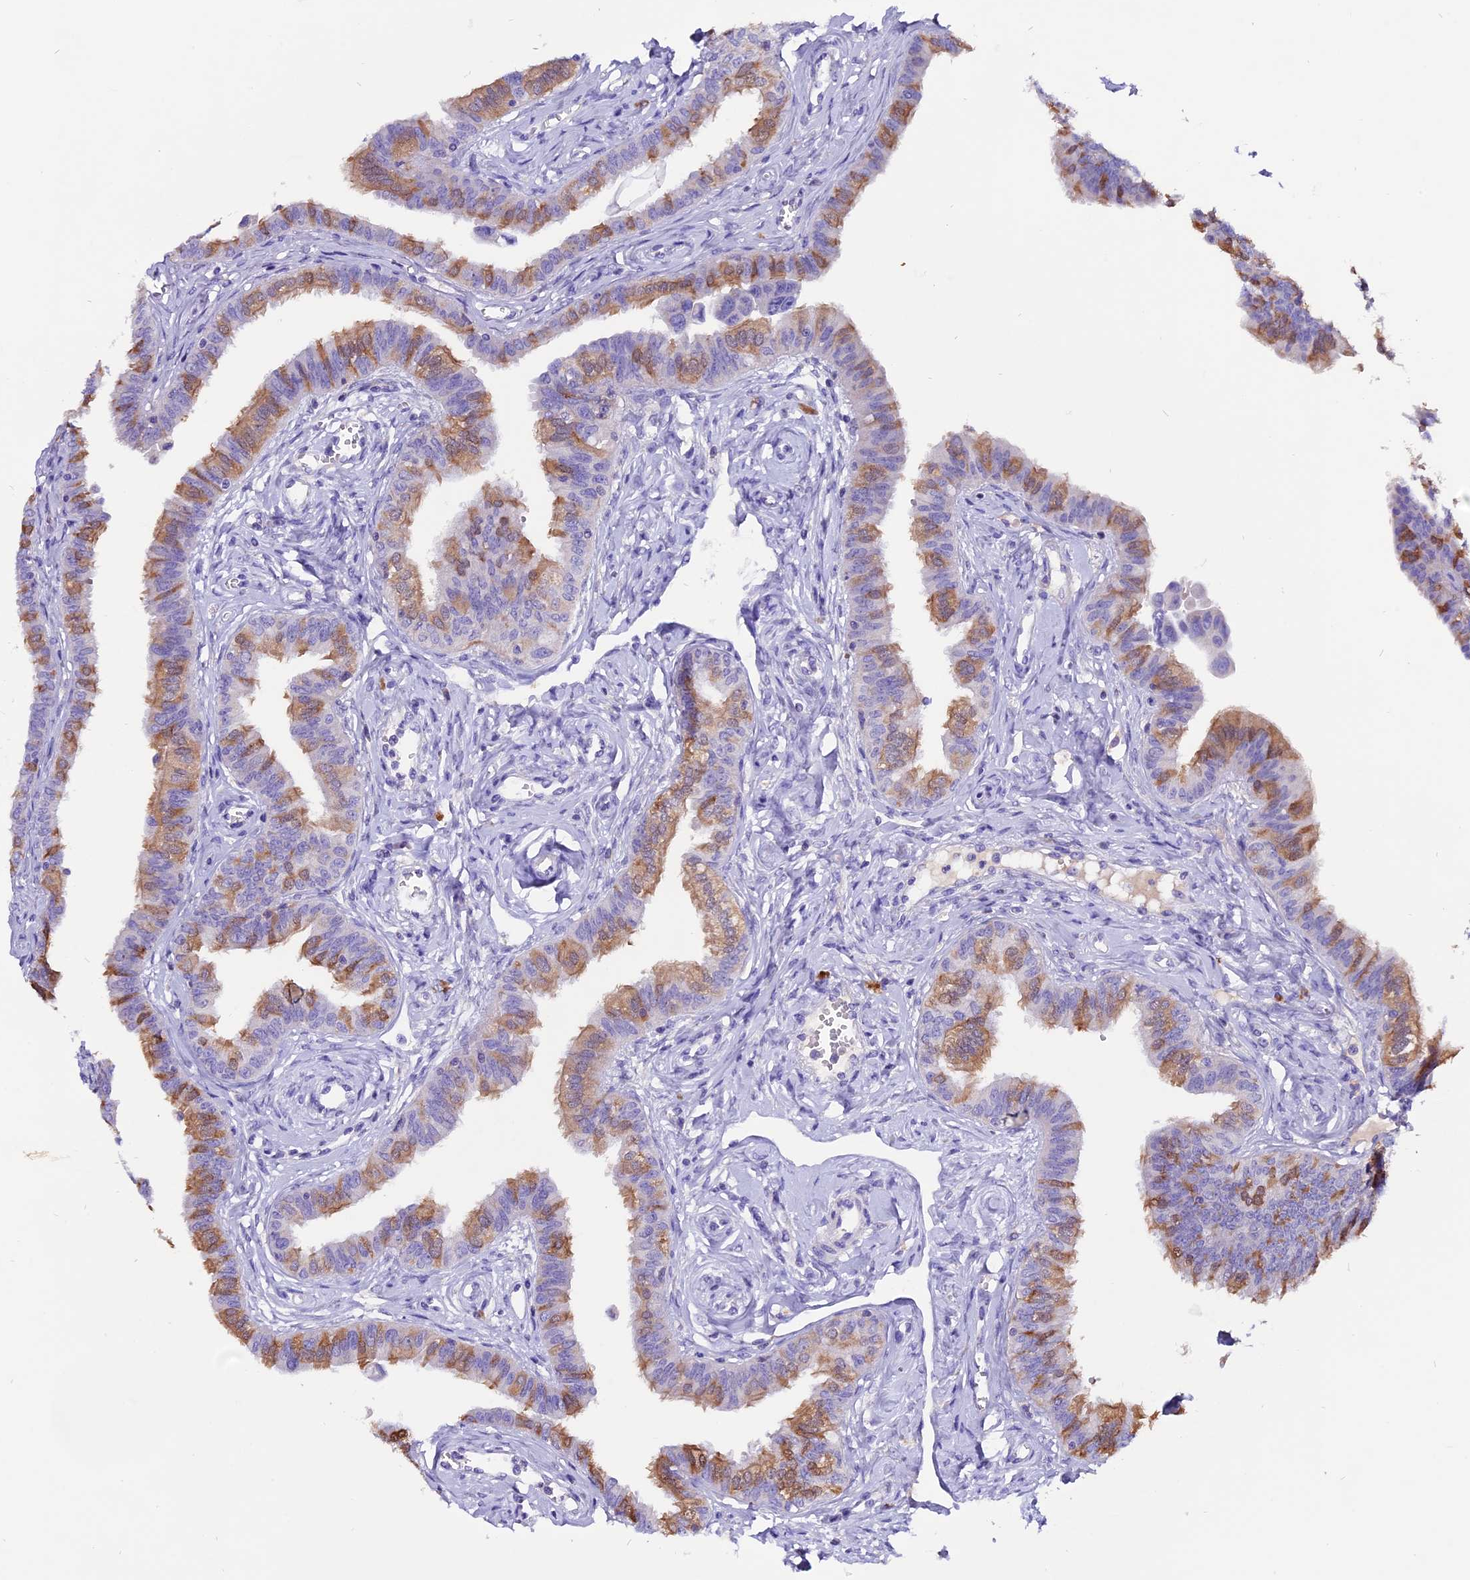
{"staining": {"intensity": "moderate", "quantity": "25%-75%", "location": "cytoplasmic/membranous"}, "tissue": "fallopian tube", "cell_type": "Glandular cells", "image_type": "normal", "snomed": [{"axis": "morphology", "description": "Normal tissue, NOS"}, {"axis": "morphology", "description": "Carcinoma, NOS"}, {"axis": "topography", "description": "Fallopian tube"}, {"axis": "topography", "description": "Ovary"}], "caption": "Moderate cytoplasmic/membranous protein positivity is seen in about 25%-75% of glandular cells in fallopian tube. (IHC, brightfield microscopy, high magnification).", "gene": "CCBE1", "patient": {"sex": "female", "age": 59}}